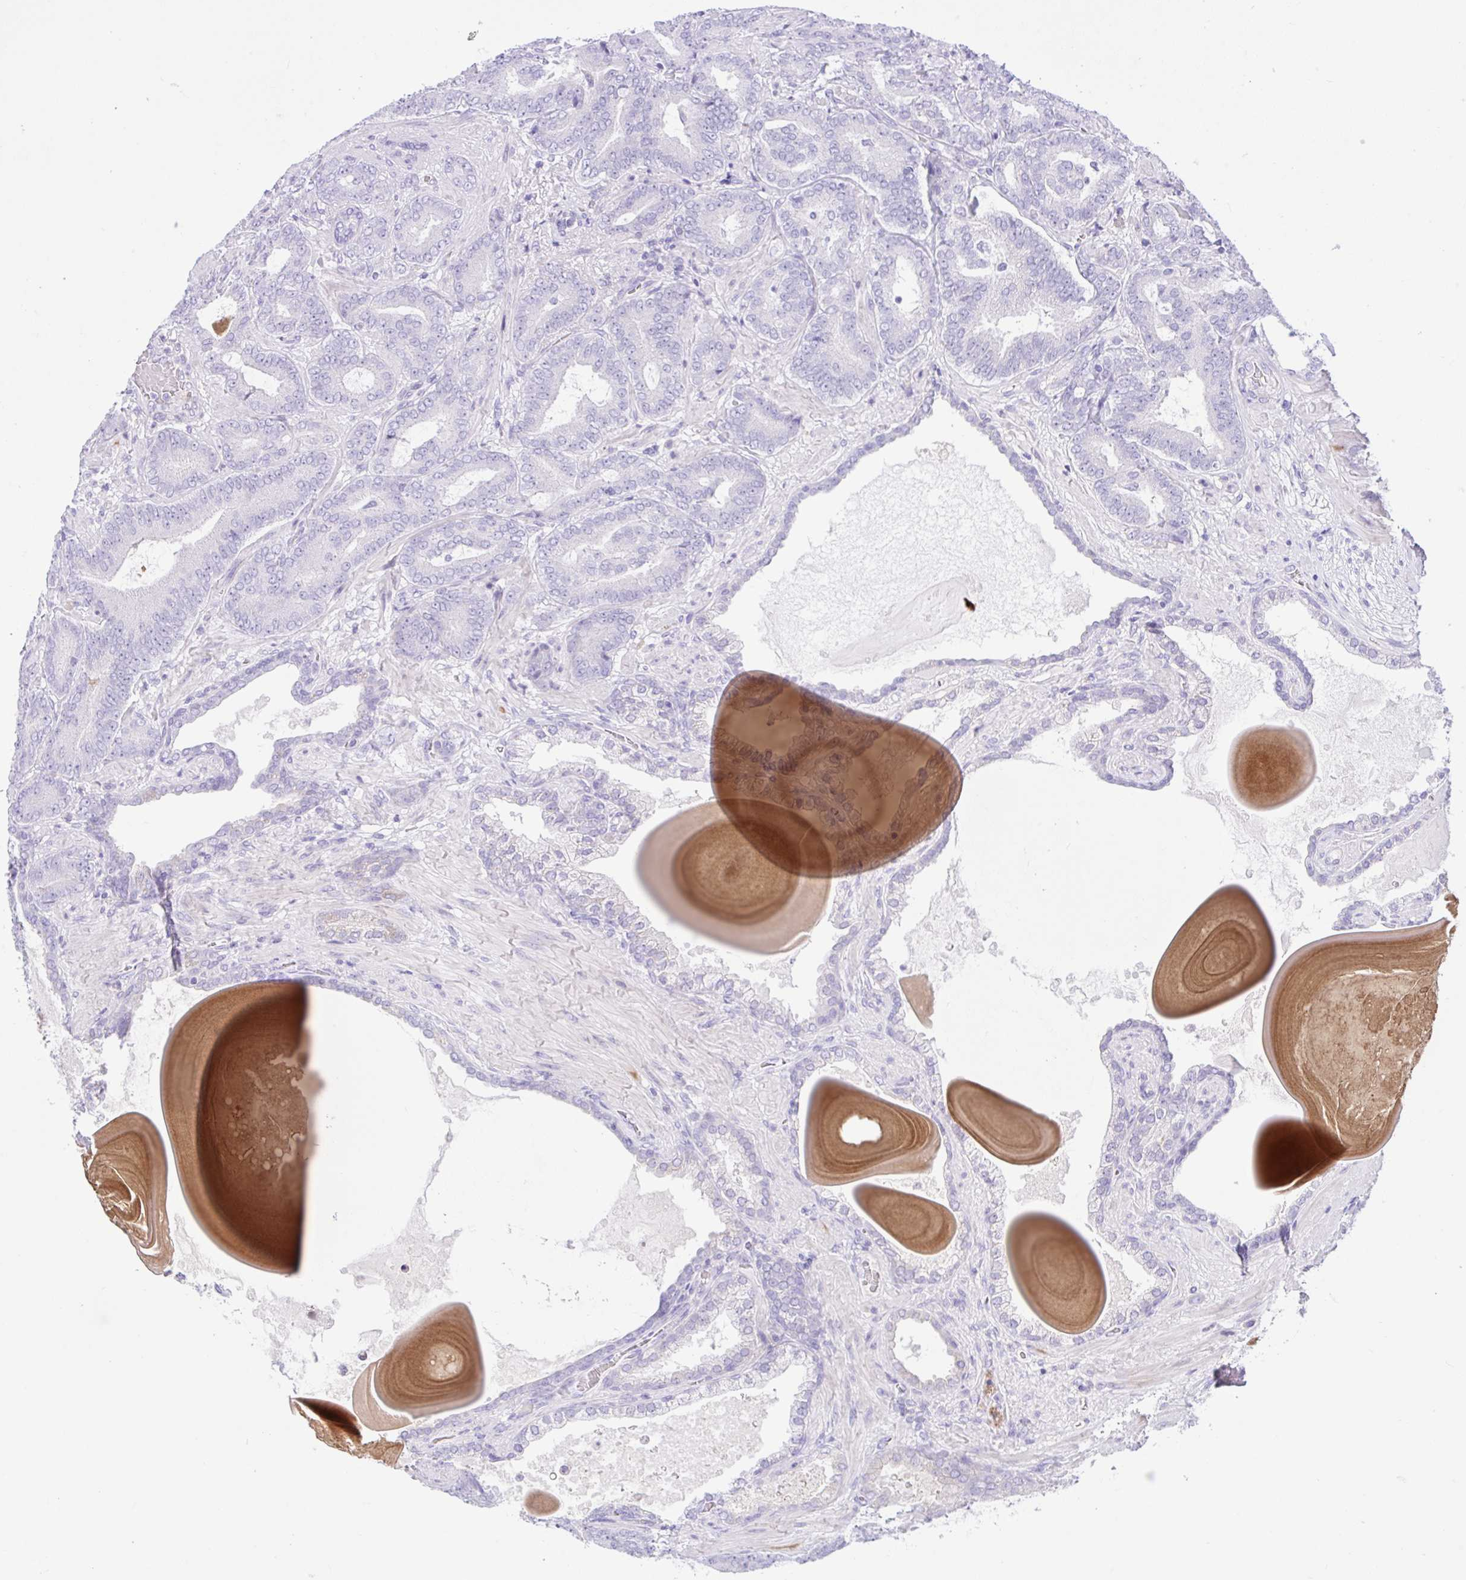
{"staining": {"intensity": "negative", "quantity": "none", "location": "none"}, "tissue": "prostate cancer", "cell_type": "Tumor cells", "image_type": "cancer", "snomed": [{"axis": "morphology", "description": "Adenocarcinoma, High grade"}, {"axis": "topography", "description": "Prostate"}], "caption": "The immunohistochemistry (IHC) micrograph has no significant expression in tumor cells of prostate cancer (high-grade adenocarcinoma) tissue. The staining was performed using DAB (3,3'-diaminobenzidine) to visualize the protein expression in brown, while the nuclei were stained in blue with hematoxylin (Magnification: 20x).", "gene": "ZNF101", "patient": {"sex": "male", "age": 62}}